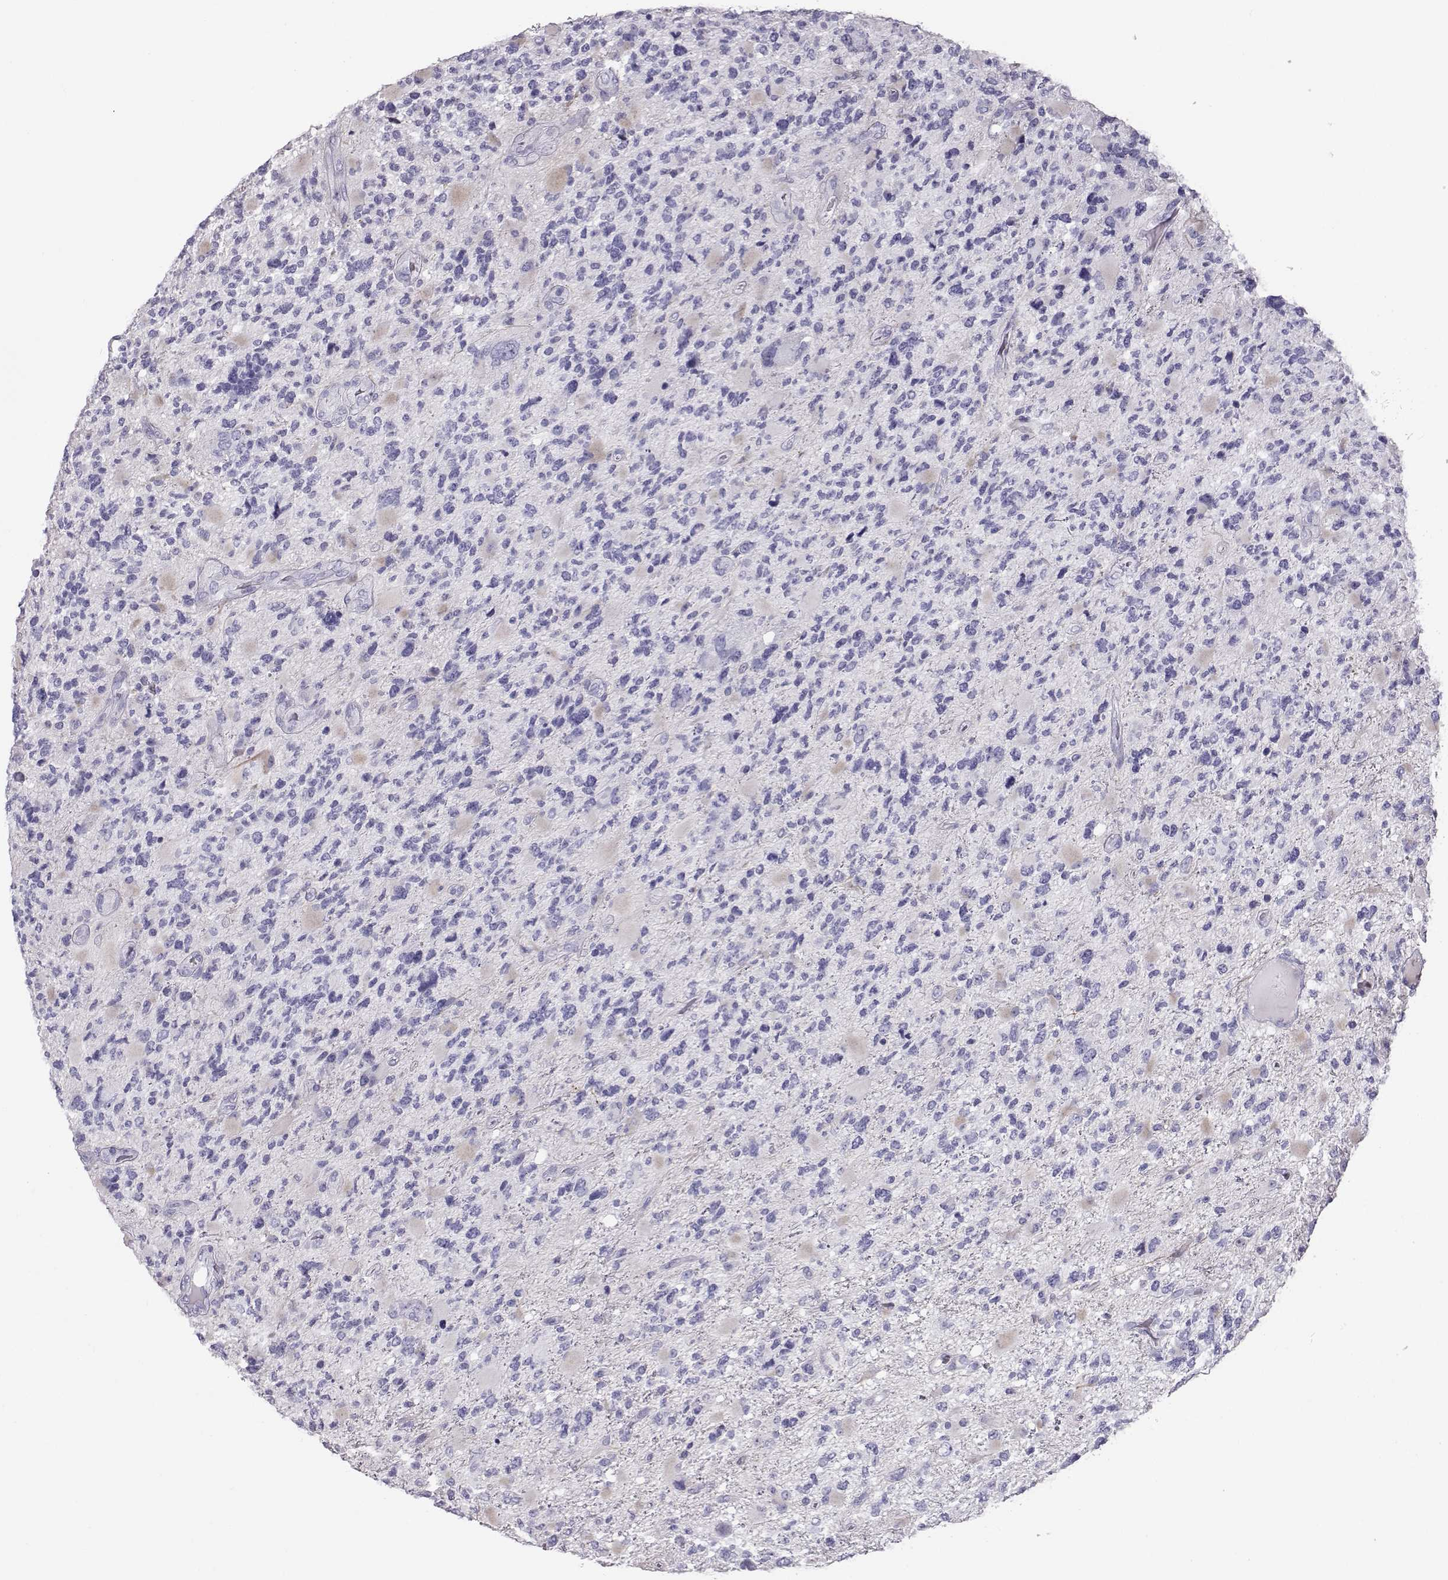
{"staining": {"intensity": "negative", "quantity": "none", "location": "none"}, "tissue": "glioma", "cell_type": "Tumor cells", "image_type": "cancer", "snomed": [{"axis": "morphology", "description": "Glioma, malignant, High grade"}, {"axis": "topography", "description": "Brain"}], "caption": "Immunohistochemistry (IHC) image of neoplastic tissue: glioma stained with DAB (3,3'-diaminobenzidine) displays no significant protein staining in tumor cells. The staining was performed using DAB to visualize the protein expression in brown, while the nuclei were stained in blue with hematoxylin (Magnification: 20x).", "gene": "GPR26", "patient": {"sex": "female", "age": 71}}